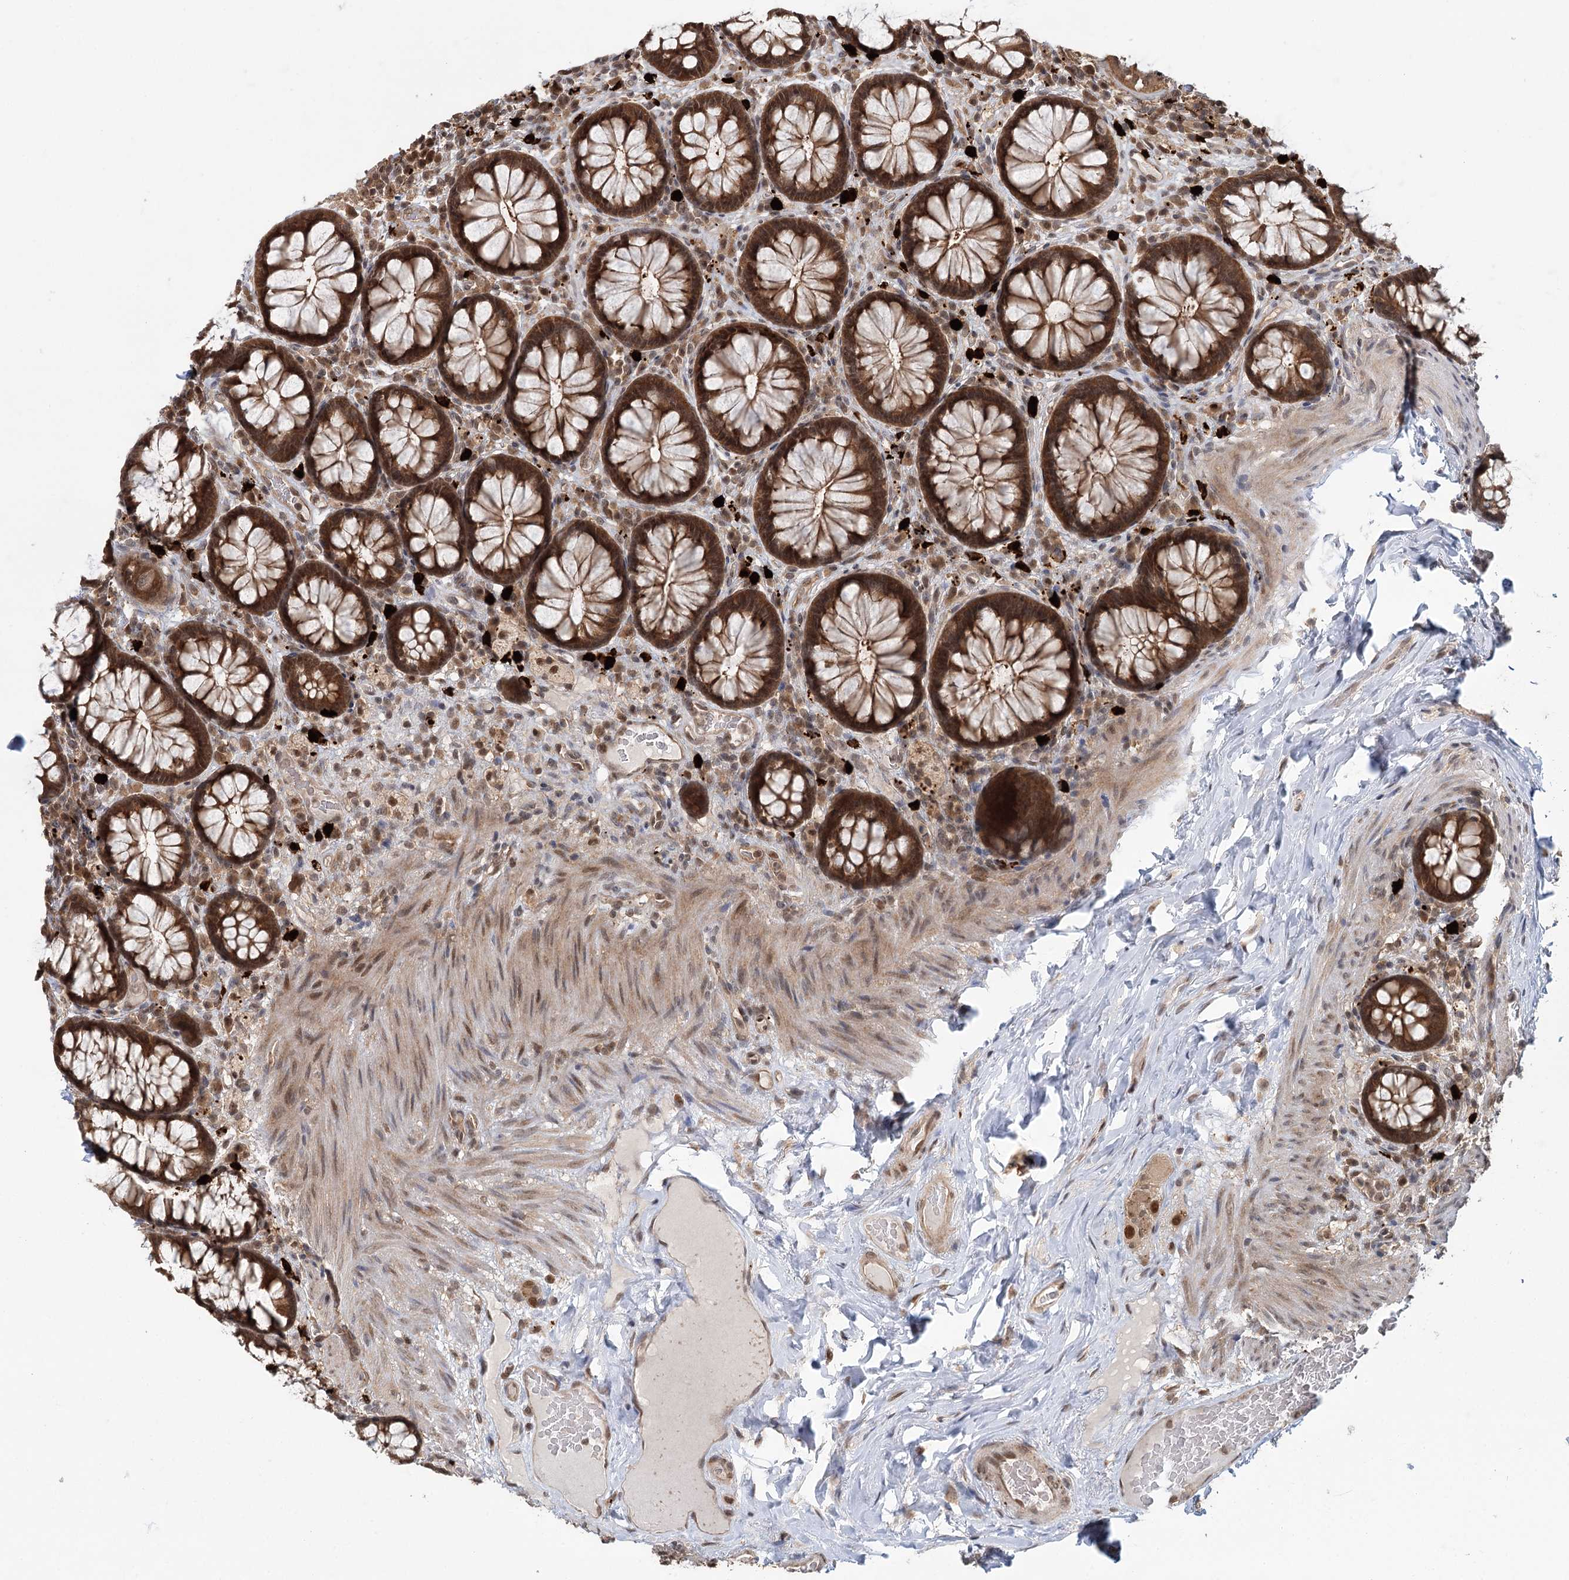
{"staining": {"intensity": "moderate", "quantity": ">75%", "location": "cytoplasmic/membranous,nuclear"}, "tissue": "rectum", "cell_type": "Glandular cells", "image_type": "normal", "snomed": [{"axis": "morphology", "description": "Normal tissue, NOS"}, {"axis": "topography", "description": "Rectum"}], "caption": "Glandular cells show medium levels of moderate cytoplasmic/membranous,nuclear staining in approximately >75% of cells in unremarkable rectum. (DAB (3,3'-diaminobenzidine) IHC with brightfield microscopy, high magnification).", "gene": "N6AMT1", "patient": {"sex": "male", "age": 83}}